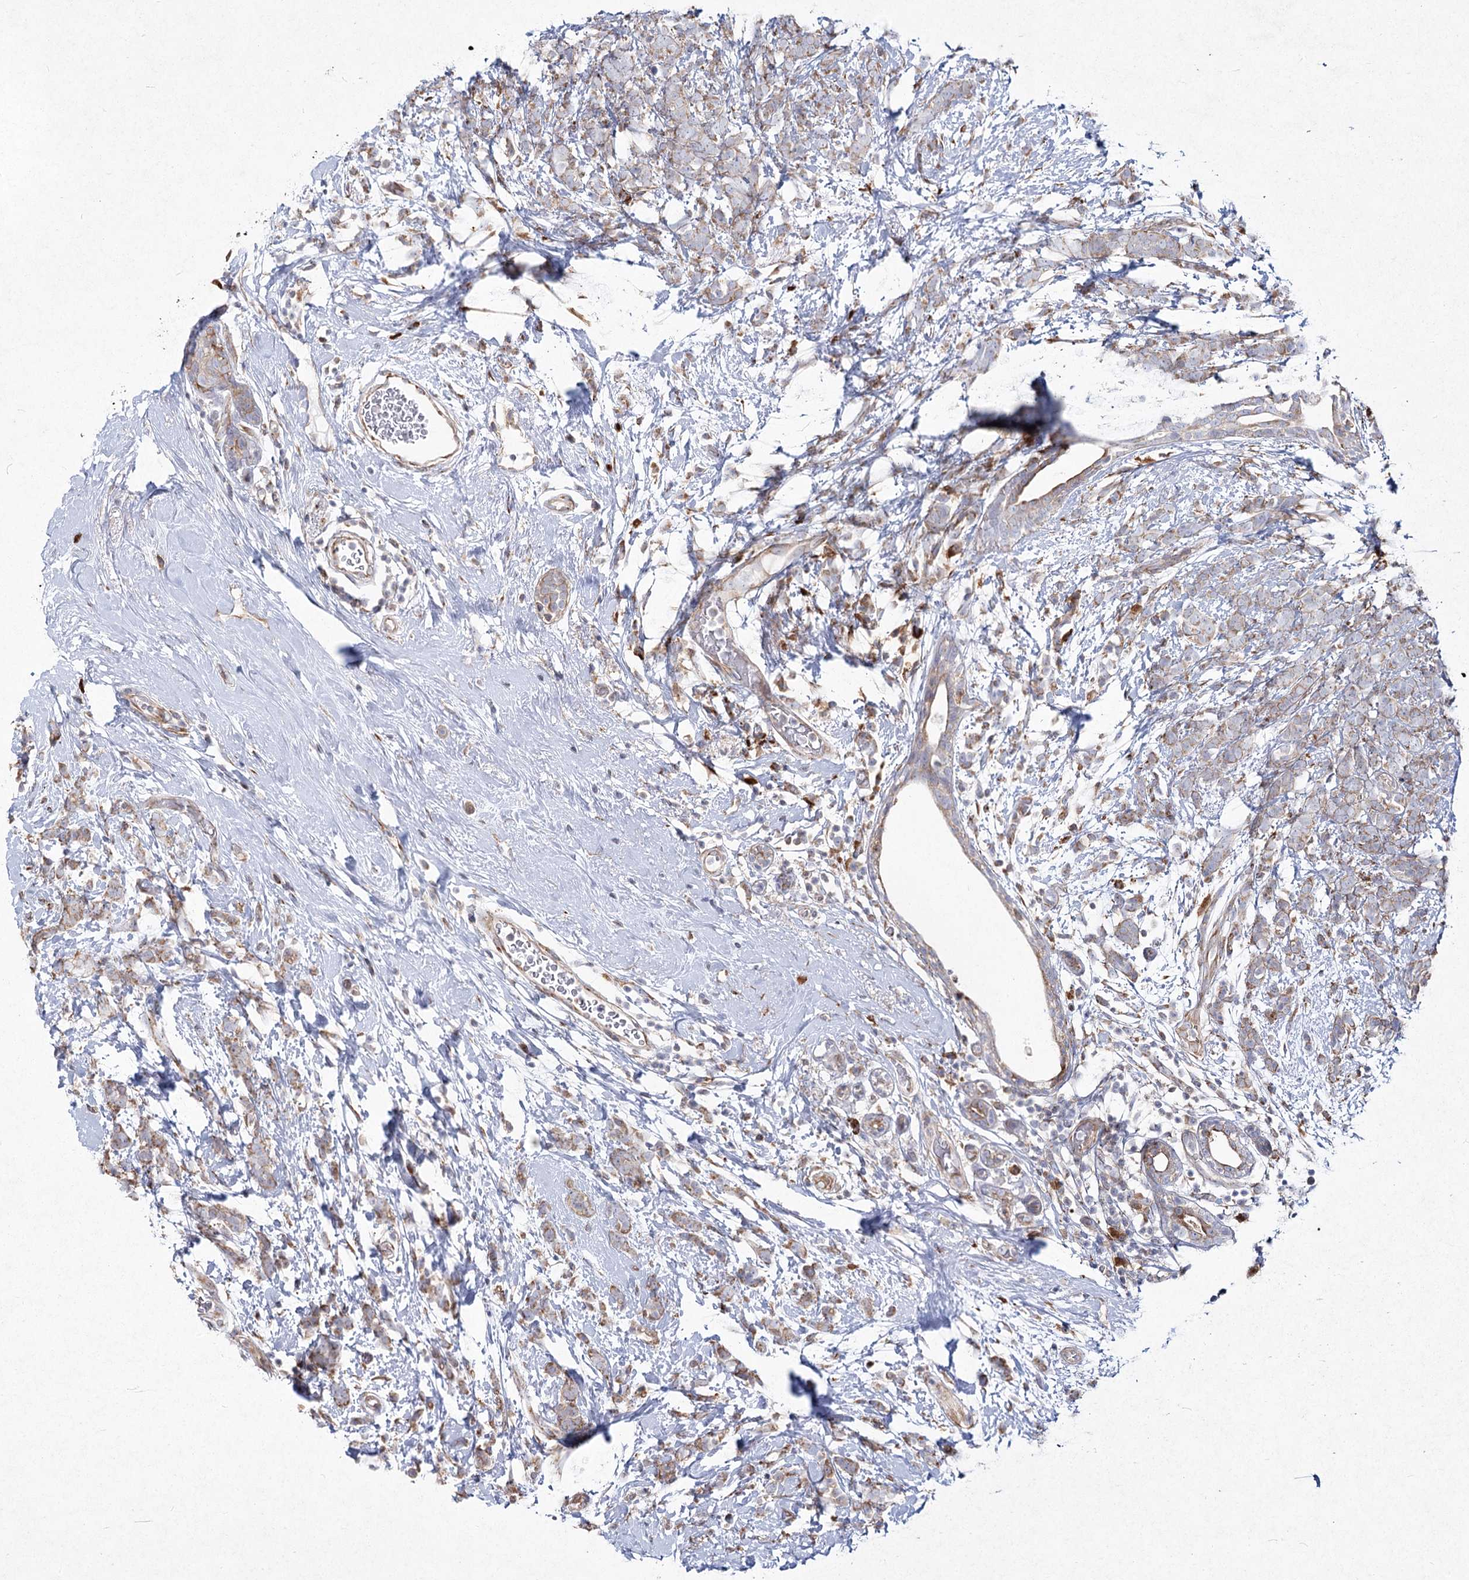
{"staining": {"intensity": "weak", "quantity": "25%-75%", "location": "cytoplasmic/membranous"}, "tissue": "breast cancer", "cell_type": "Tumor cells", "image_type": "cancer", "snomed": [{"axis": "morphology", "description": "Lobular carcinoma"}, {"axis": "topography", "description": "Breast"}], "caption": "About 25%-75% of tumor cells in human breast cancer show weak cytoplasmic/membranous protein expression as visualized by brown immunohistochemical staining.", "gene": "NHLRC2", "patient": {"sex": "female", "age": 58}}